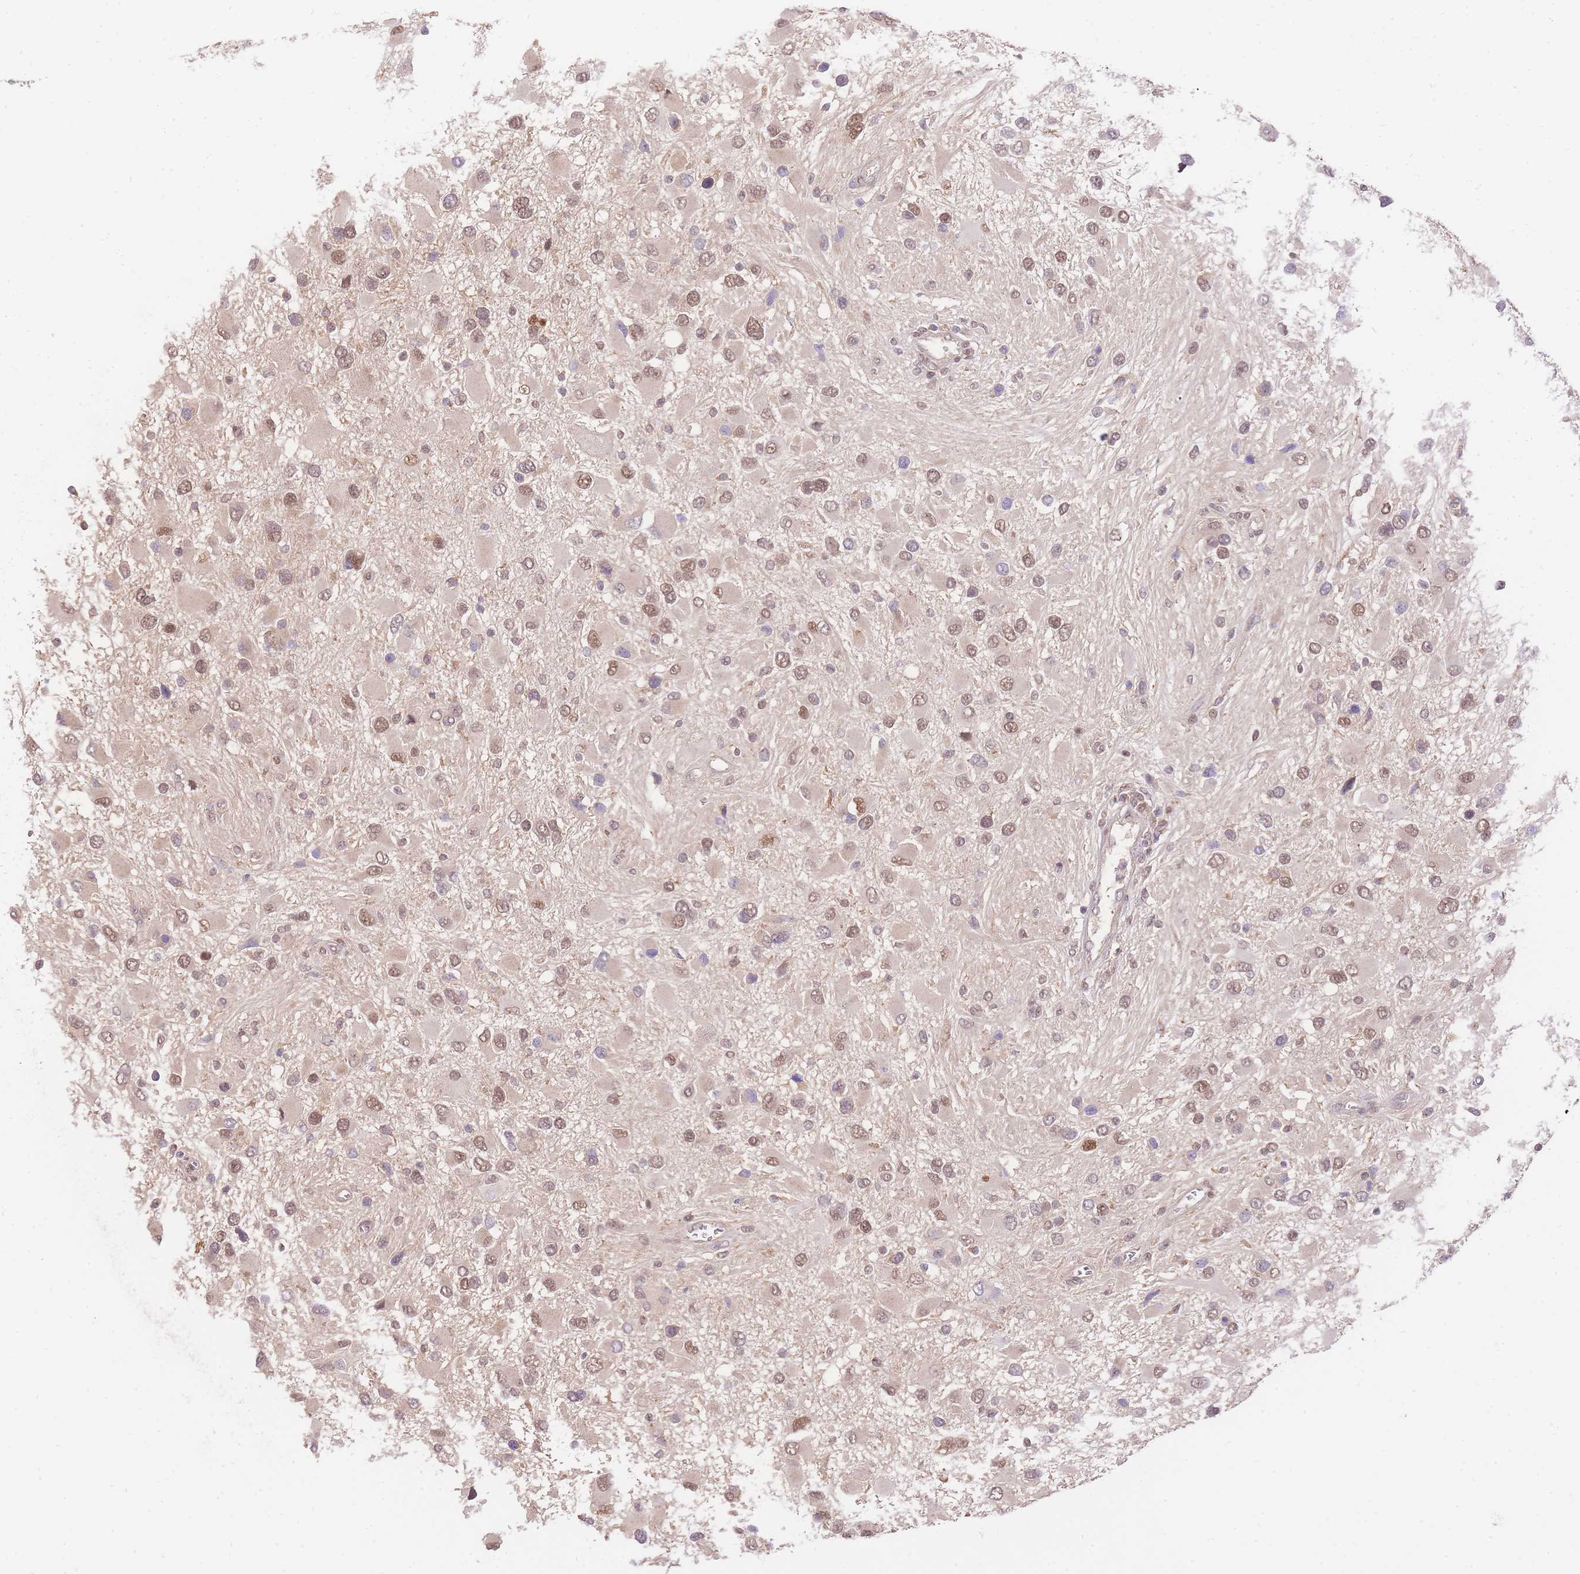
{"staining": {"intensity": "moderate", "quantity": ">75%", "location": "nuclear"}, "tissue": "glioma", "cell_type": "Tumor cells", "image_type": "cancer", "snomed": [{"axis": "morphology", "description": "Glioma, malignant, High grade"}, {"axis": "topography", "description": "Brain"}], "caption": "Glioma stained with a protein marker exhibits moderate staining in tumor cells.", "gene": "UBXN7", "patient": {"sex": "male", "age": 53}}